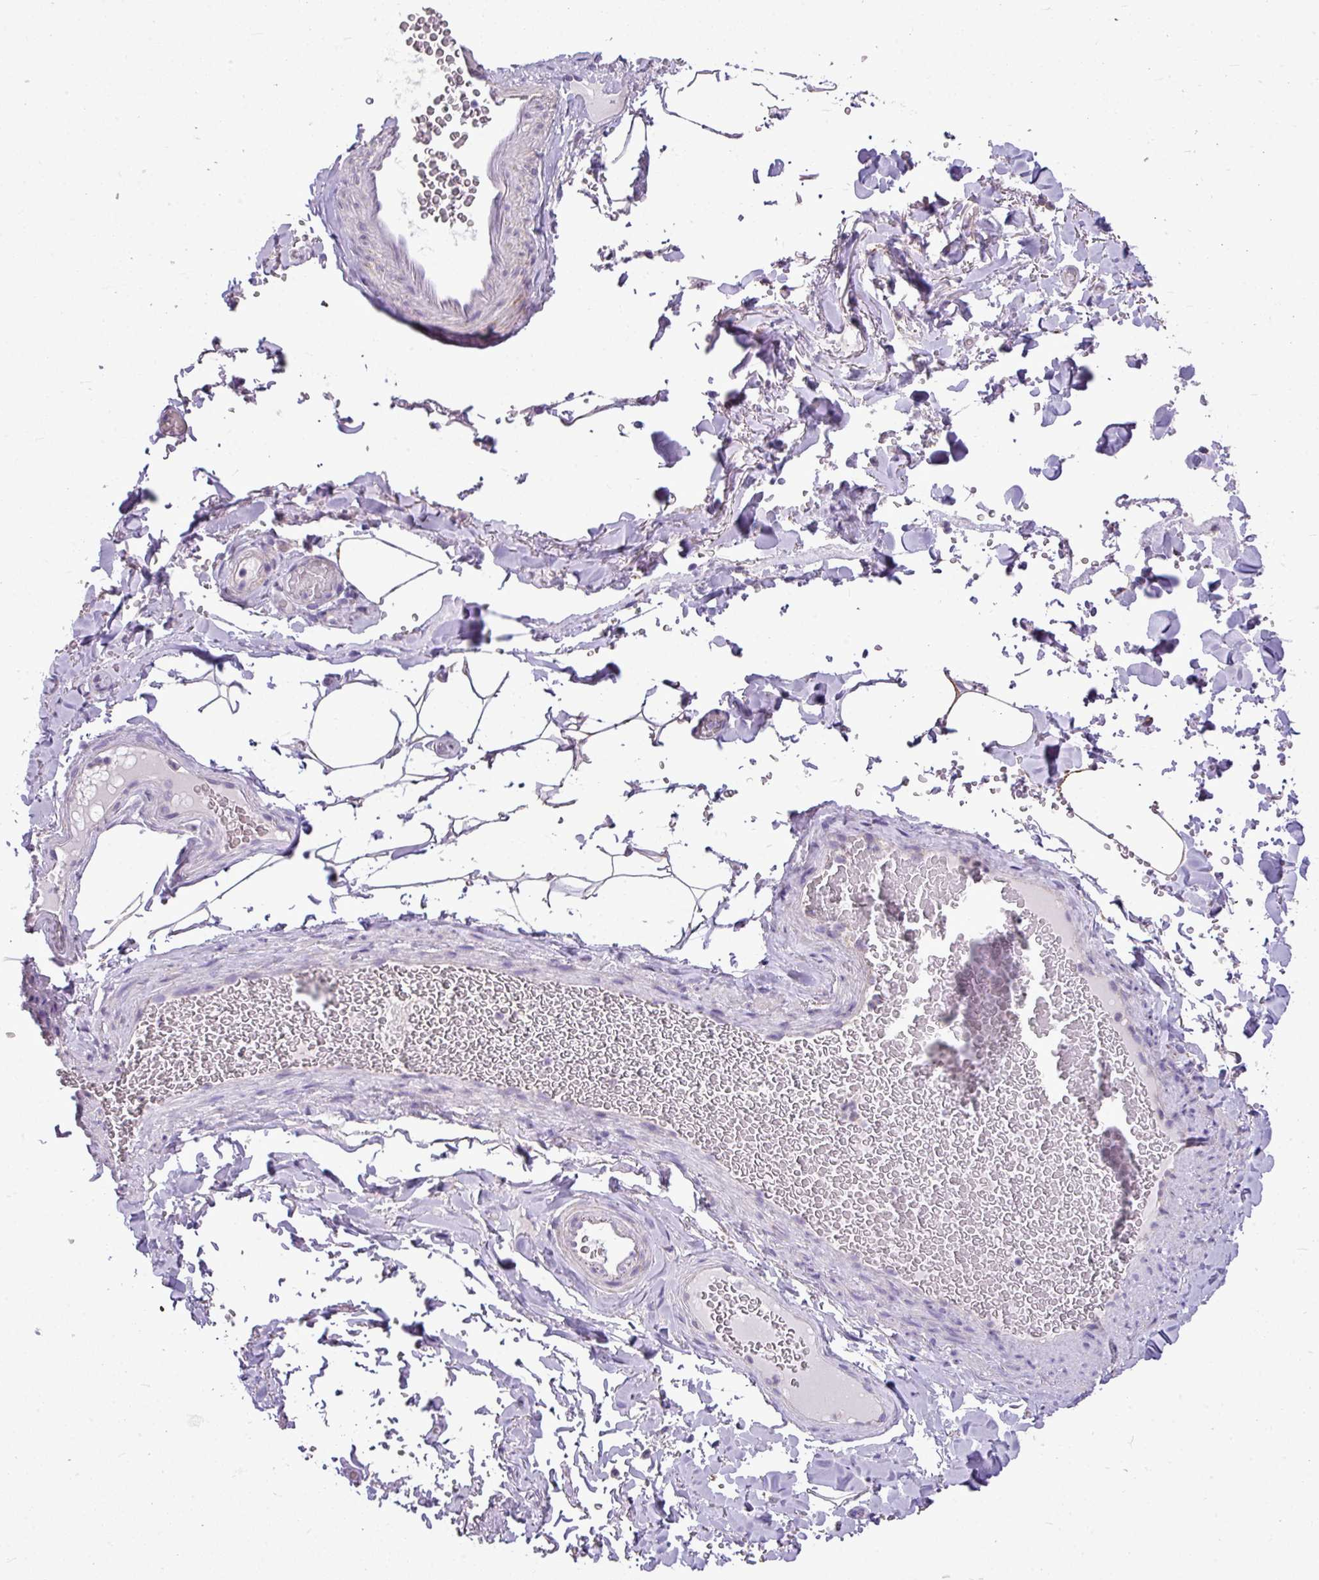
{"staining": {"intensity": "negative", "quantity": "none", "location": "none"}, "tissue": "adipose tissue", "cell_type": "Adipocytes", "image_type": "normal", "snomed": [{"axis": "morphology", "description": "Normal tissue, NOS"}, {"axis": "topography", "description": "Rectum"}, {"axis": "topography", "description": "Peripheral nerve tissue"}], "caption": "IHC photomicrograph of normal adipose tissue: human adipose tissue stained with DAB demonstrates no significant protein staining in adipocytes.", "gene": "ALDH2", "patient": {"sex": "female", "age": 69}}